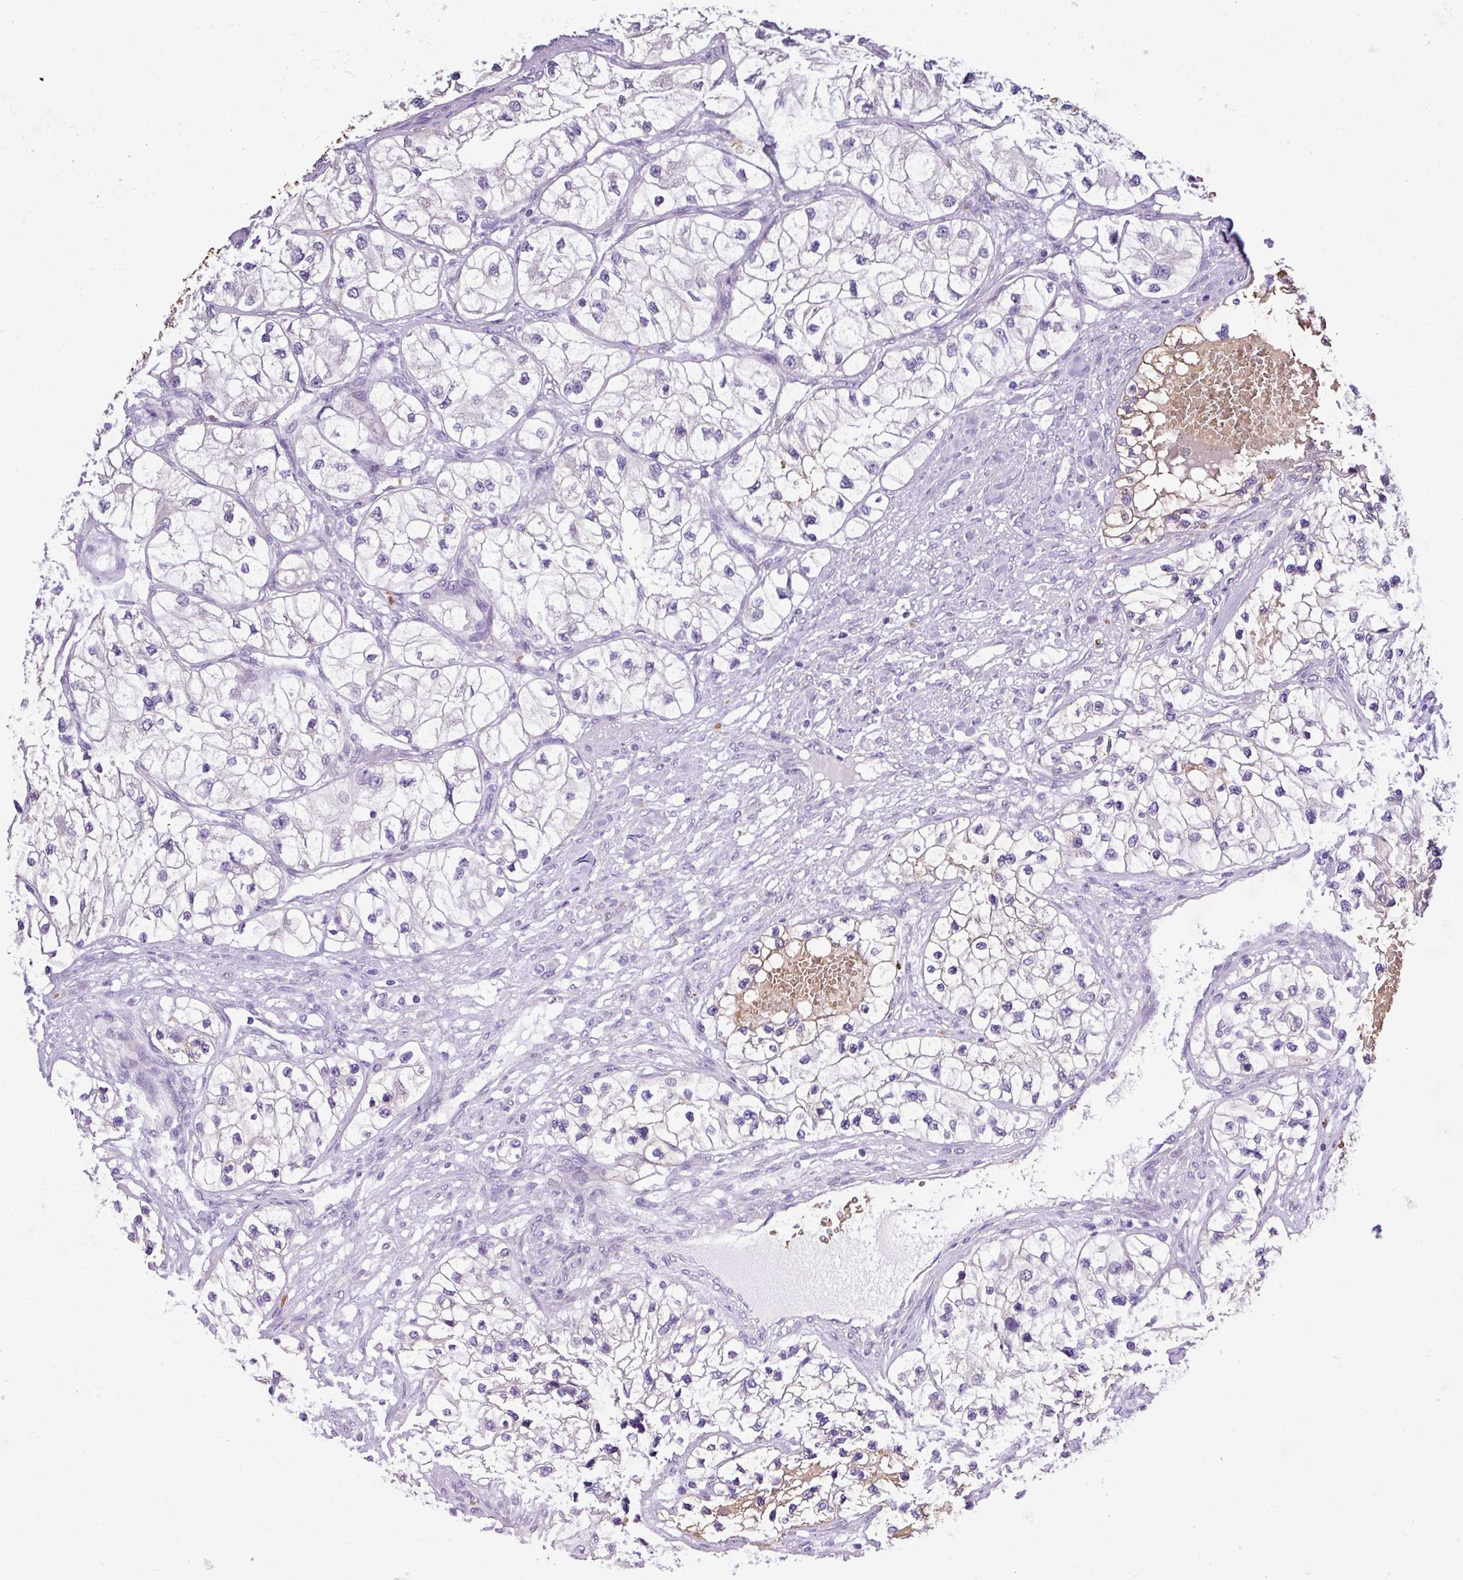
{"staining": {"intensity": "negative", "quantity": "none", "location": "none"}, "tissue": "renal cancer", "cell_type": "Tumor cells", "image_type": "cancer", "snomed": [{"axis": "morphology", "description": "Adenocarcinoma, NOS"}, {"axis": "topography", "description": "Kidney"}], "caption": "Tumor cells are negative for brown protein staining in adenocarcinoma (renal).", "gene": "MGAT4B", "patient": {"sex": "female", "age": 57}}